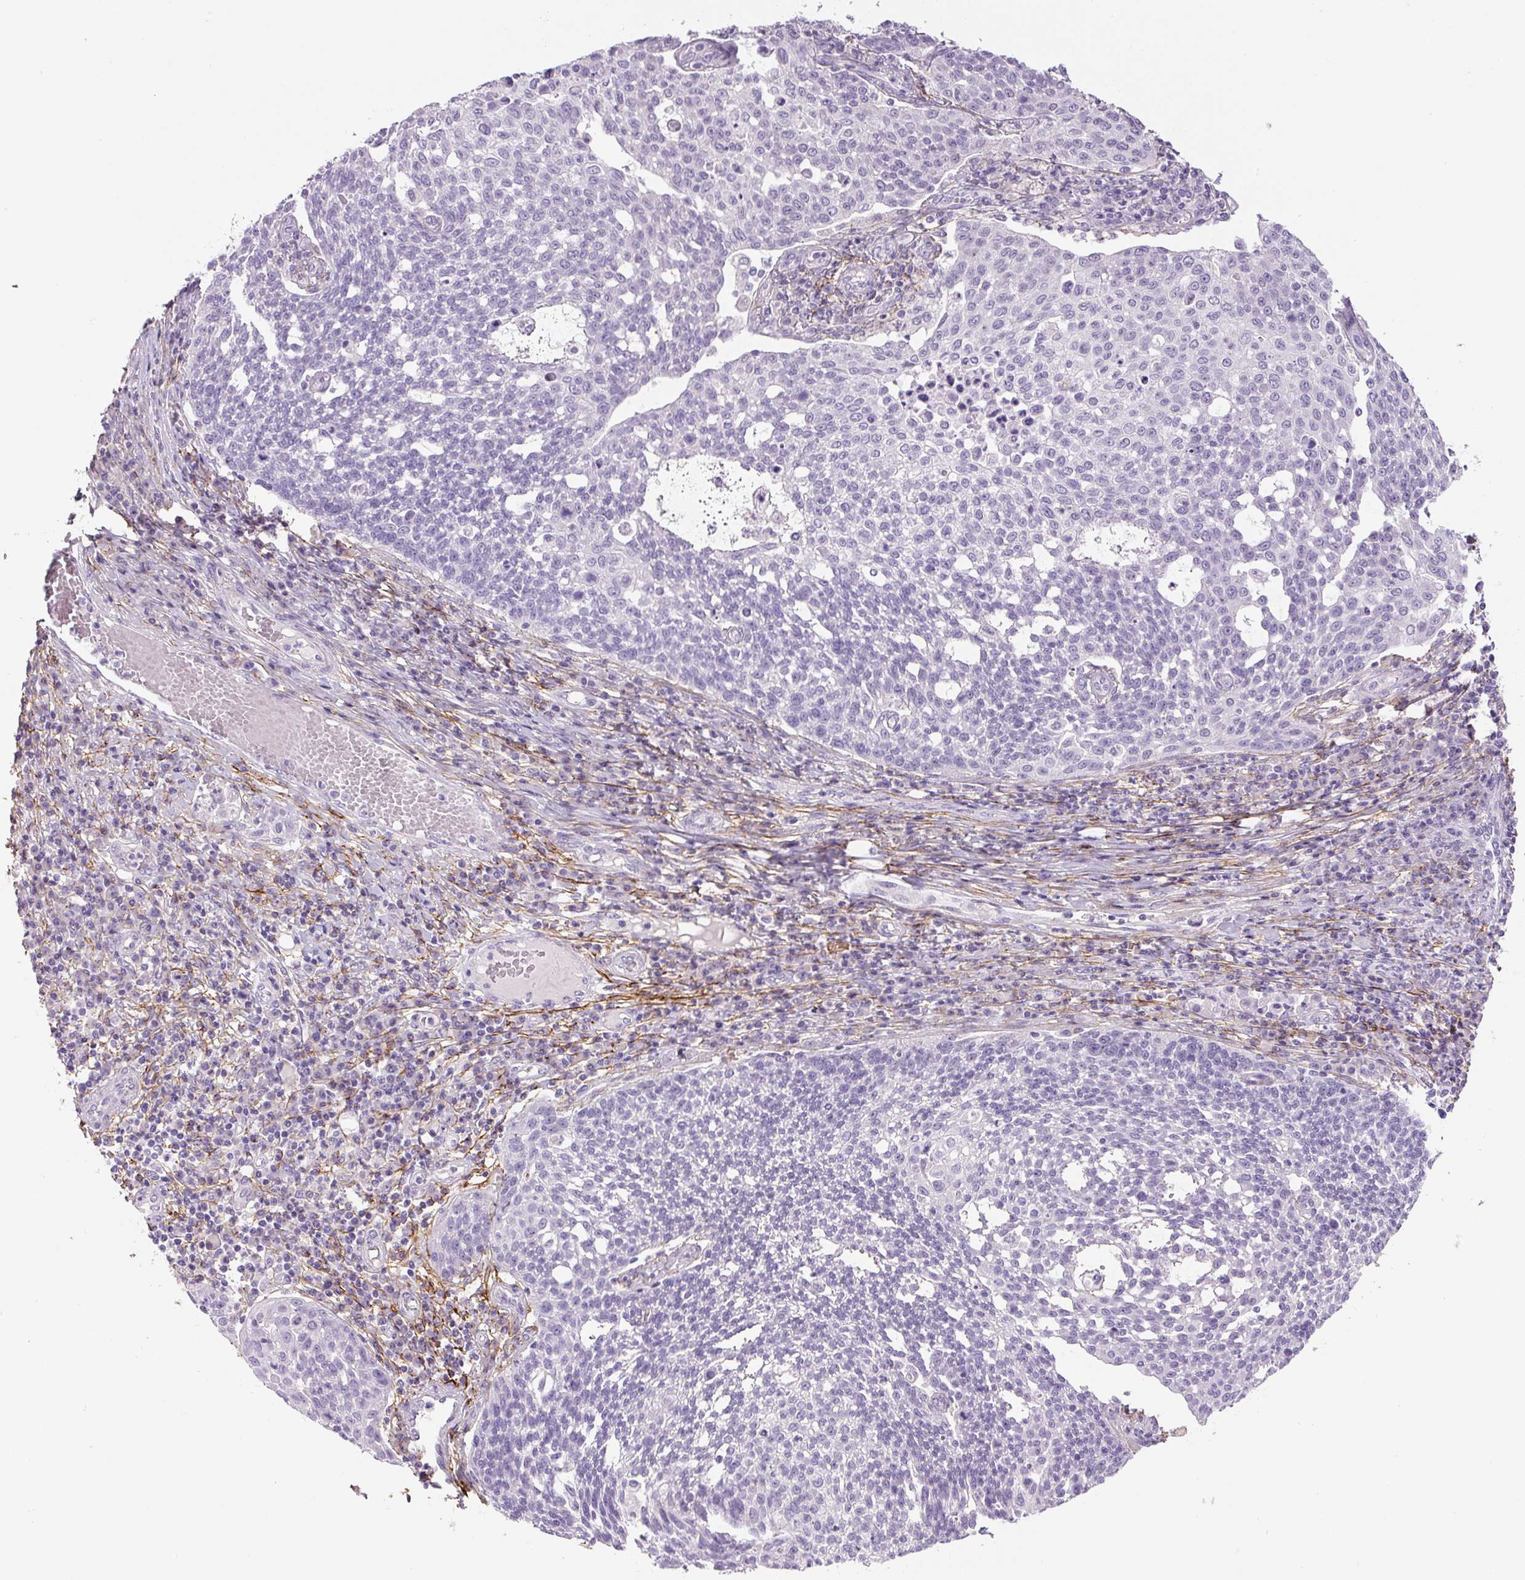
{"staining": {"intensity": "negative", "quantity": "none", "location": "none"}, "tissue": "cervical cancer", "cell_type": "Tumor cells", "image_type": "cancer", "snomed": [{"axis": "morphology", "description": "Squamous cell carcinoma, NOS"}, {"axis": "topography", "description": "Cervix"}], "caption": "DAB immunohistochemical staining of squamous cell carcinoma (cervical) reveals no significant staining in tumor cells.", "gene": "FBN1", "patient": {"sex": "female", "age": 34}}